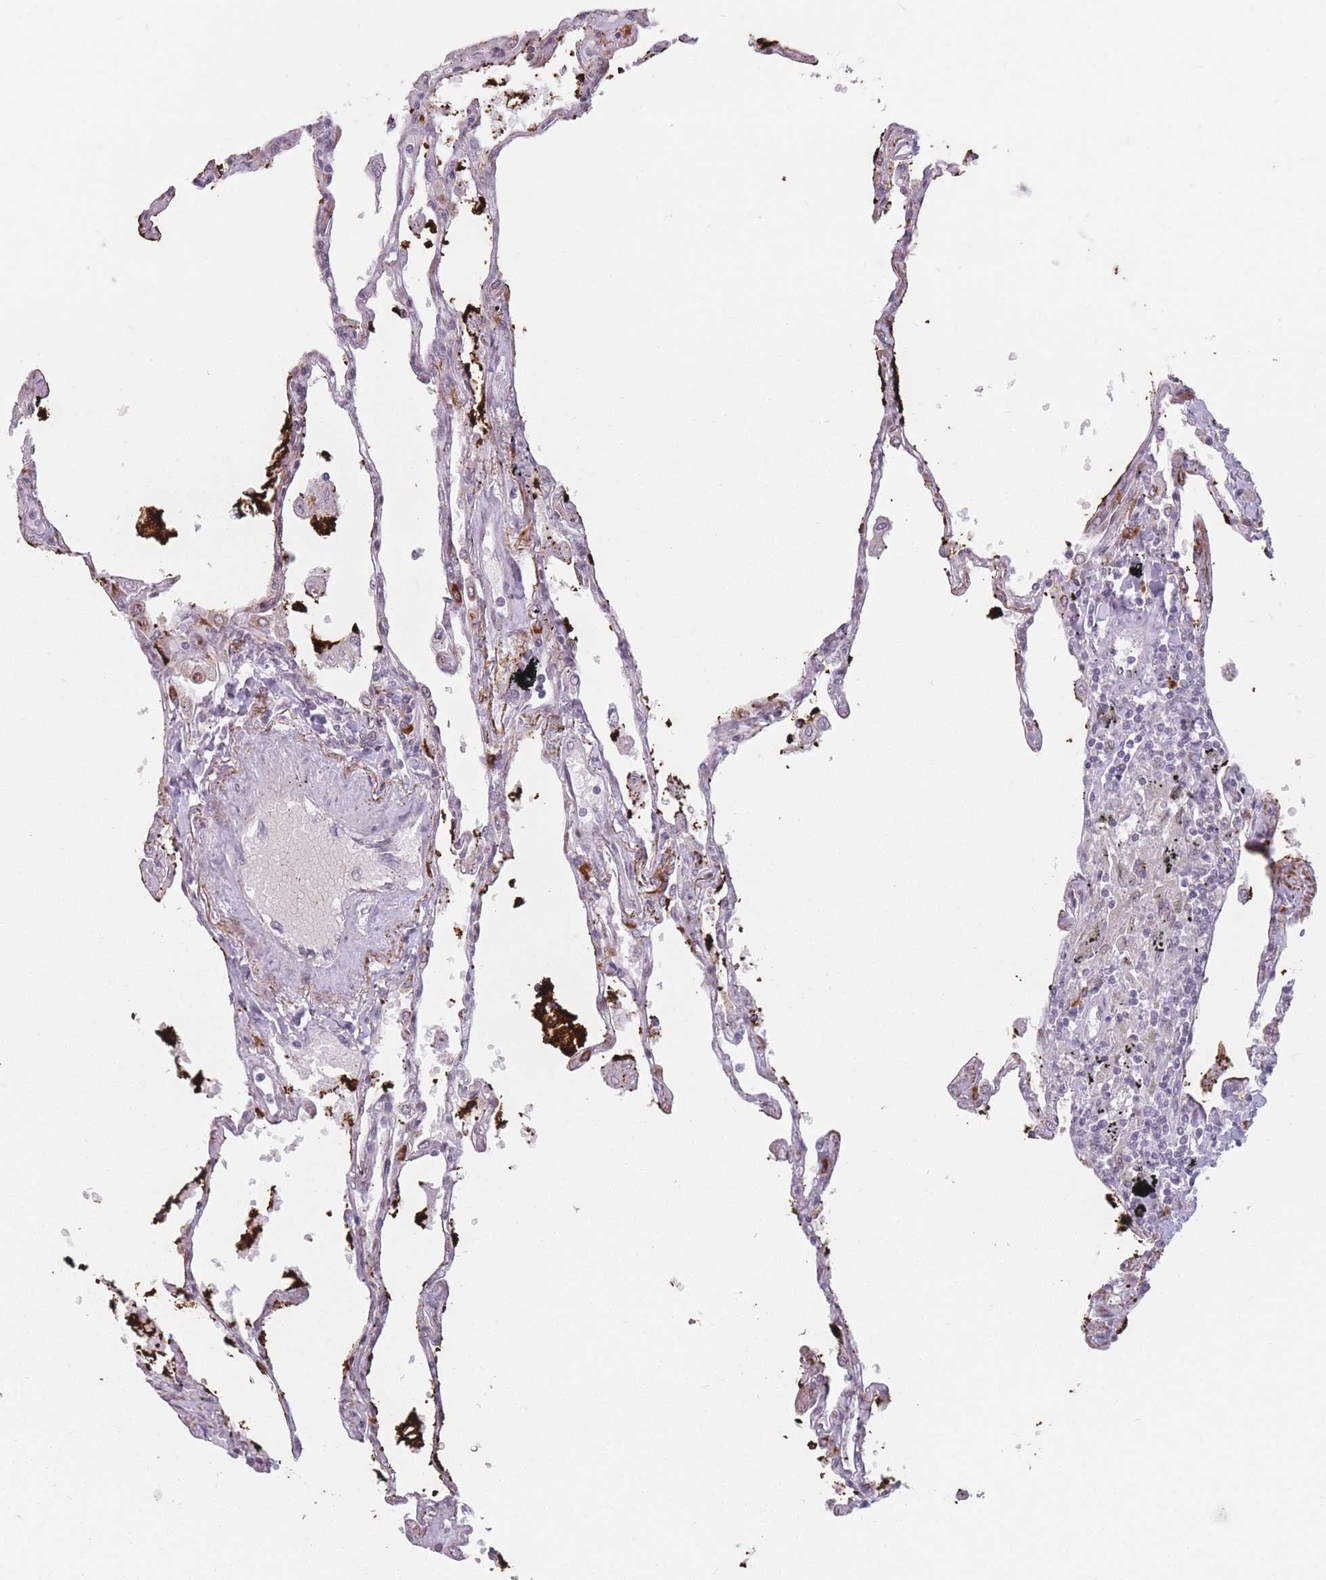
{"staining": {"intensity": "moderate", "quantity": "25%-75%", "location": "cytoplasmic/membranous,nuclear"}, "tissue": "lung", "cell_type": "Alveolar cells", "image_type": "normal", "snomed": [{"axis": "morphology", "description": "Normal tissue, NOS"}, {"axis": "topography", "description": "Lung"}], "caption": "This micrograph demonstrates IHC staining of normal human lung, with medium moderate cytoplasmic/membranous,nuclear staining in about 25%-75% of alveolar cells.", "gene": "SUPT6H", "patient": {"sex": "female", "age": 67}}